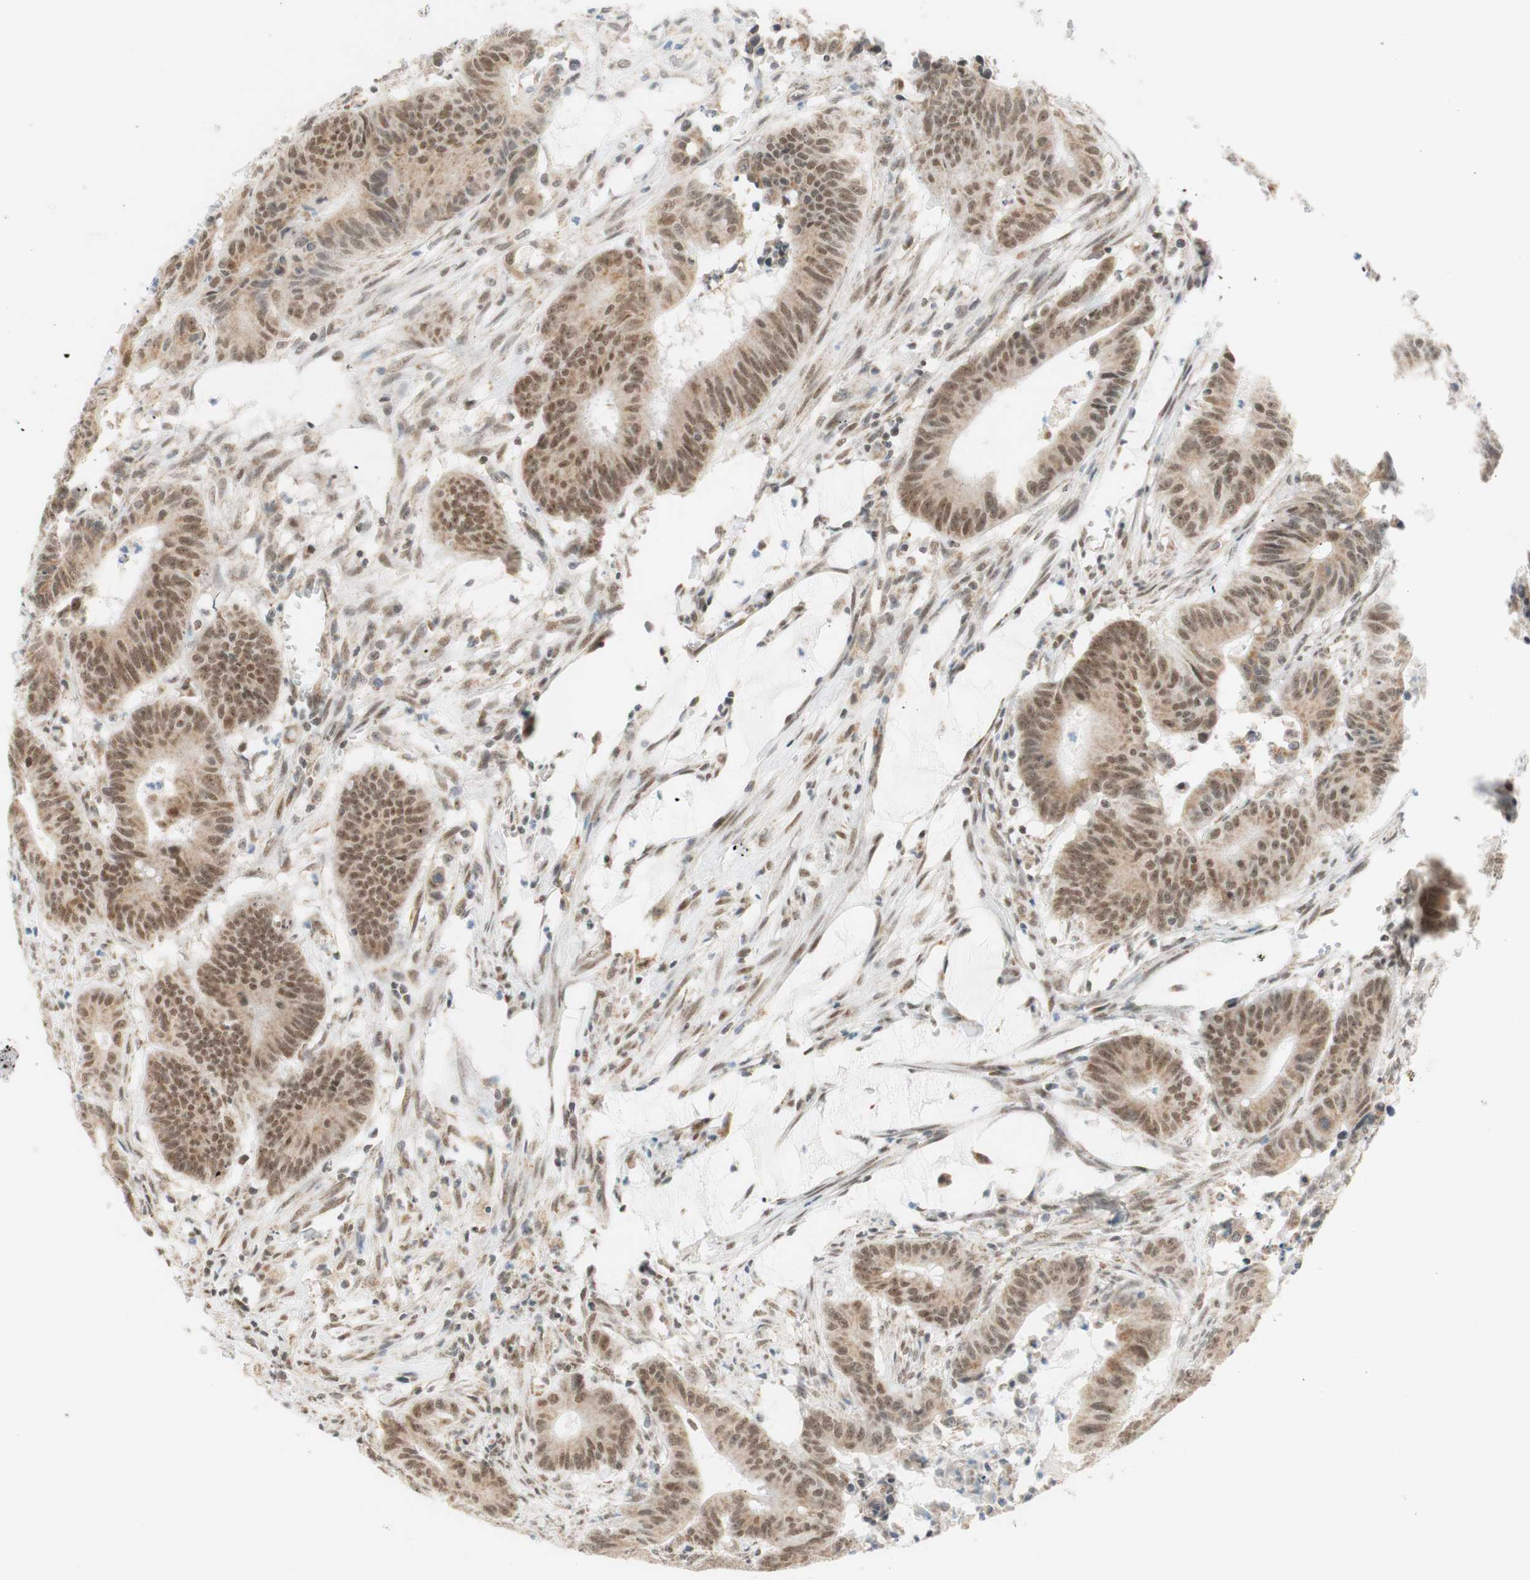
{"staining": {"intensity": "moderate", "quantity": ">75%", "location": "nuclear"}, "tissue": "colorectal cancer", "cell_type": "Tumor cells", "image_type": "cancer", "snomed": [{"axis": "morphology", "description": "Adenocarcinoma, NOS"}, {"axis": "topography", "description": "Colon"}], "caption": "DAB (3,3'-diaminobenzidine) immunohistochemical staining of colorectal adenocarcinoma reveals moderate nuclear protein positivity in about >75% of tumor cells.", "gene": "ZNF782", "patient": {"sex": "male", "age": 45}}